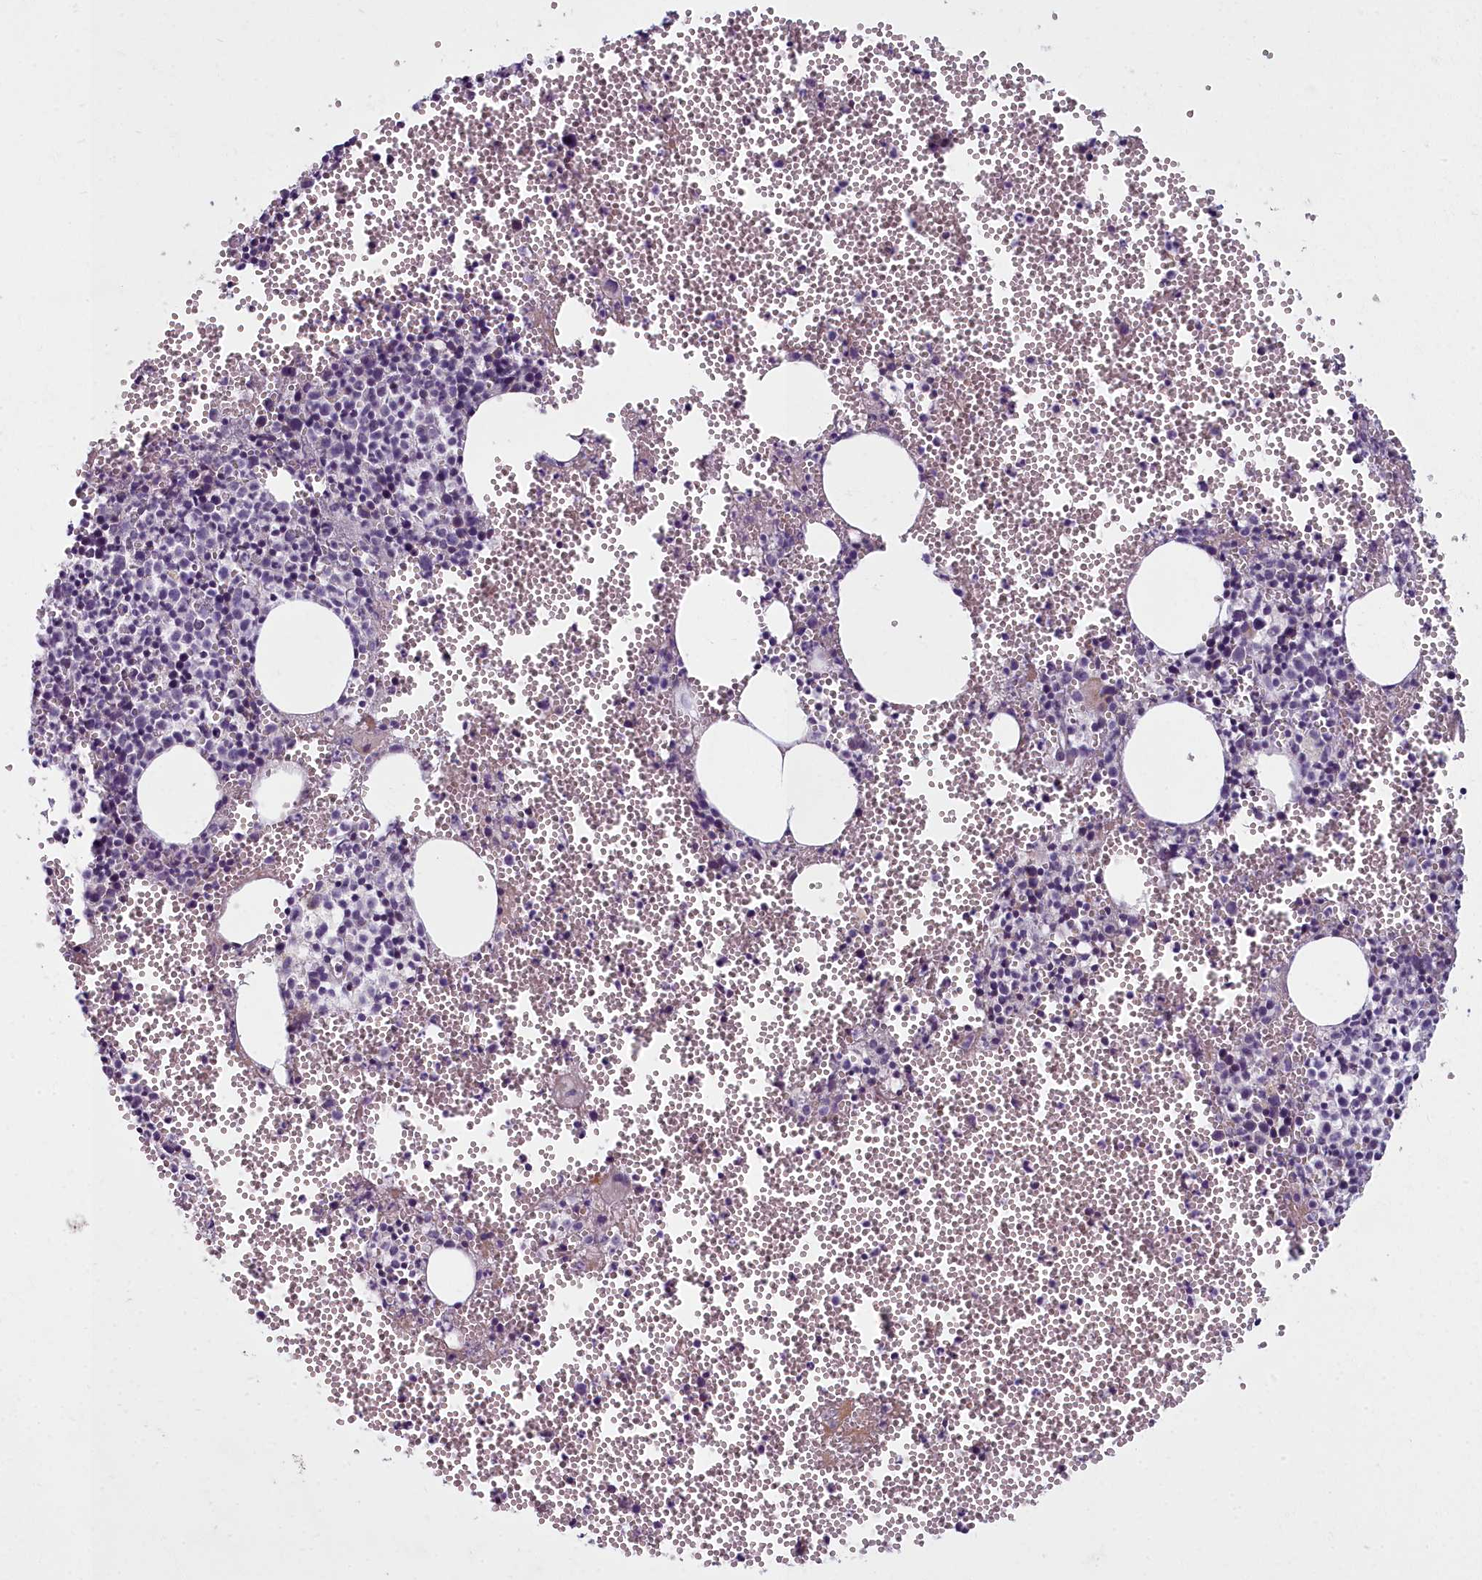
{"staining": {"intensity": "weak", "quantity": "<25%", "location": "cytoplasmic/membranous,nuclear"}, "tissue": "bone marrow", "cell_type": "Hematopoietic cells", "image_type": "normal", "snomed": [{"axis": "morphology", "description": "Normal tissue, NOS"}, {"axis": "topography", "description": "Bone marrow"}], "caption": "Normal bone marrow was stained to show a protein in brown. There is no significant positivity in hematopoietic cells. (Stains: DAB IHC with hematoxylin counter stain, Microscopy: brightfield microscopy at high magnification).", "gene": "ARL15", "patient": {"sex": "female", "age": 77}}